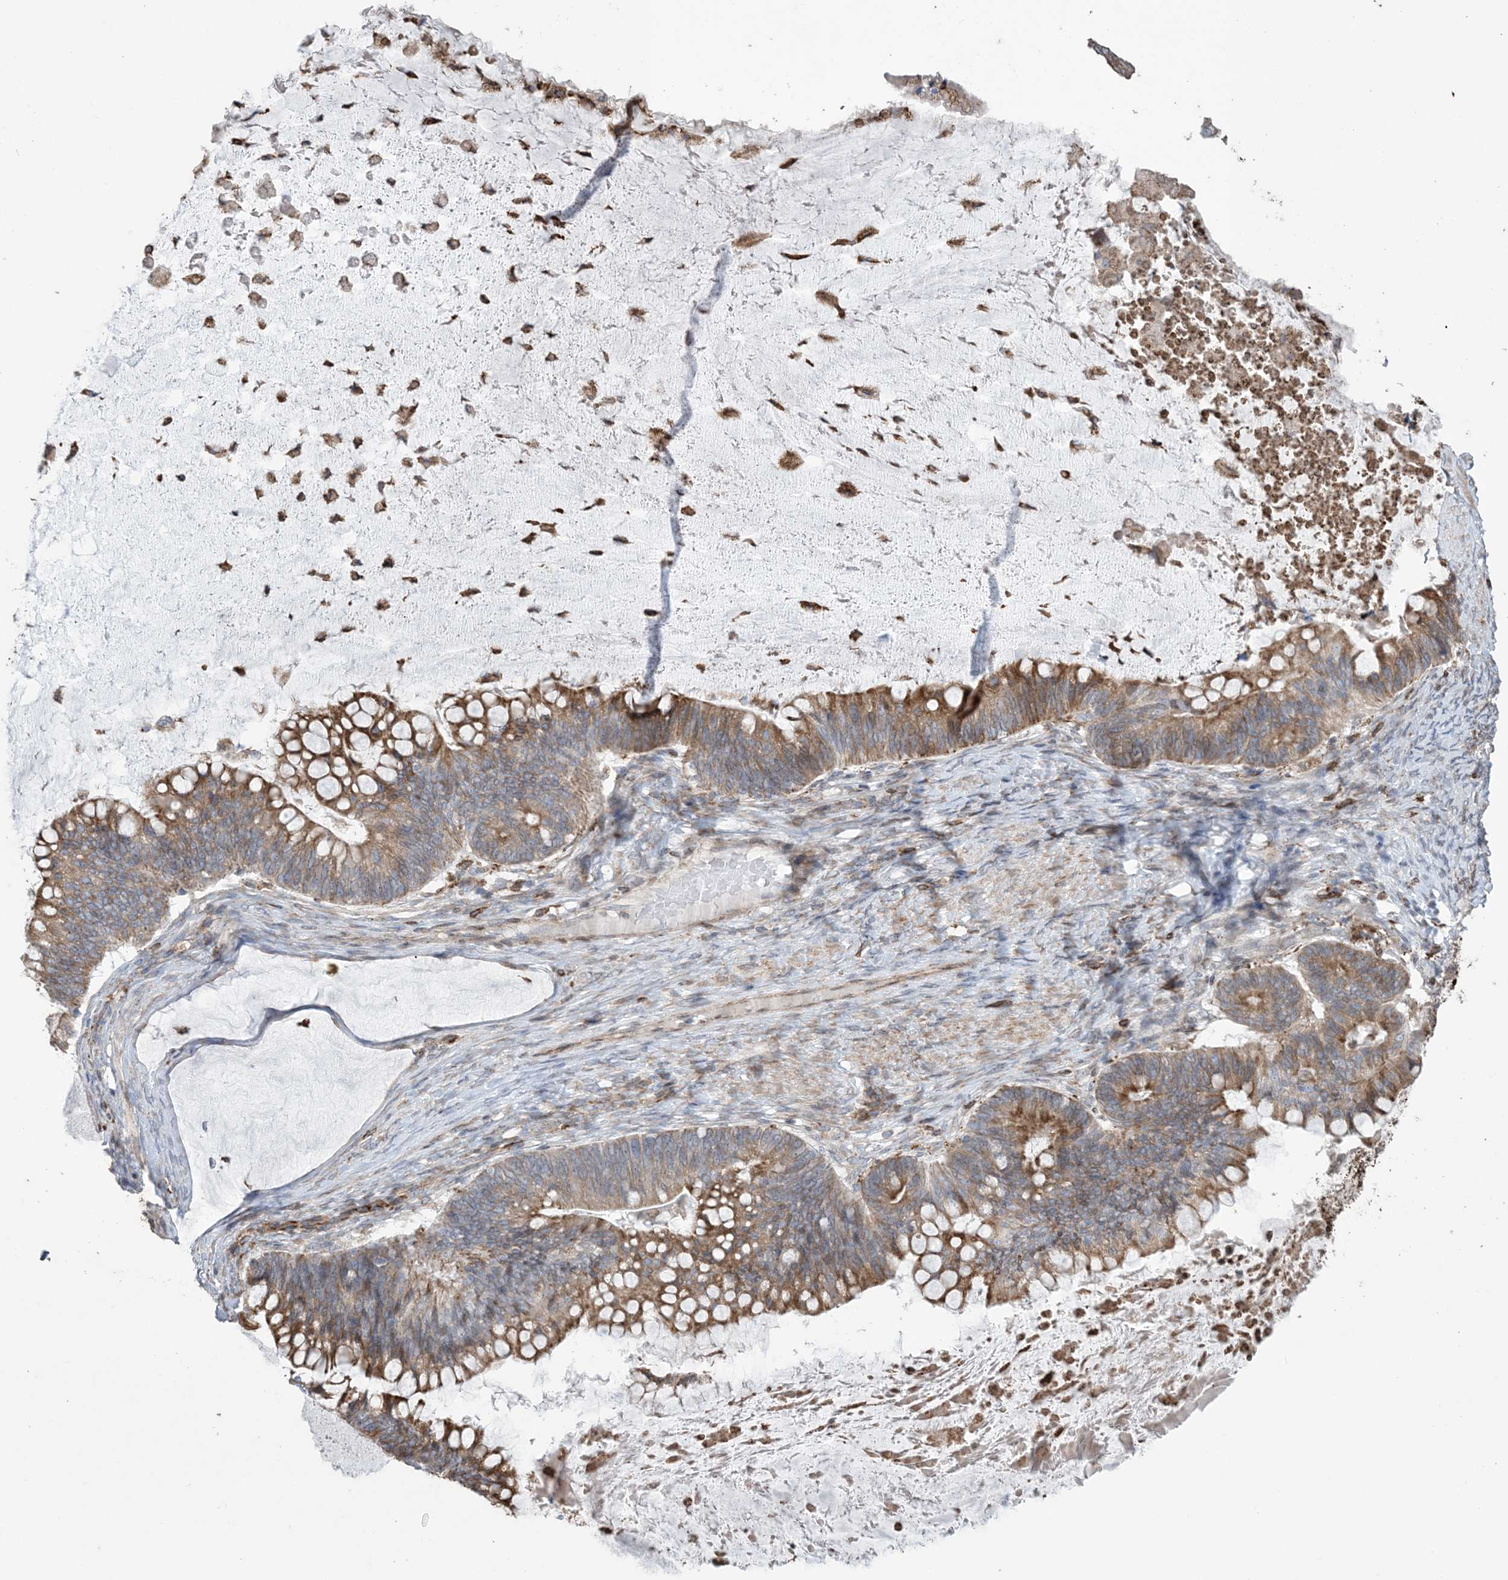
{"staining": {"intensity": "moderate", "quantity": ">75%", "location": "cytoplasmic/membranous"}, "tissue": "ovarian cancer", "cell_type": "Tumor cells", "image_type": "cancer", "snomed": [{"axis": "morphology", "description": "Cystadenocarcinoma, mucinous, NOS"}, {"axis": "topography", "description": "Ovary"}], "caption": "Tumor cells demonstrate medium levels of moderate cytoplasmic/membranous positivity in approximately >75% of cells in human mucinous cystadenocarcinoma (ovarian).", "gene": "SHANK1", "patient": {"sex": "female", "age": 61}}